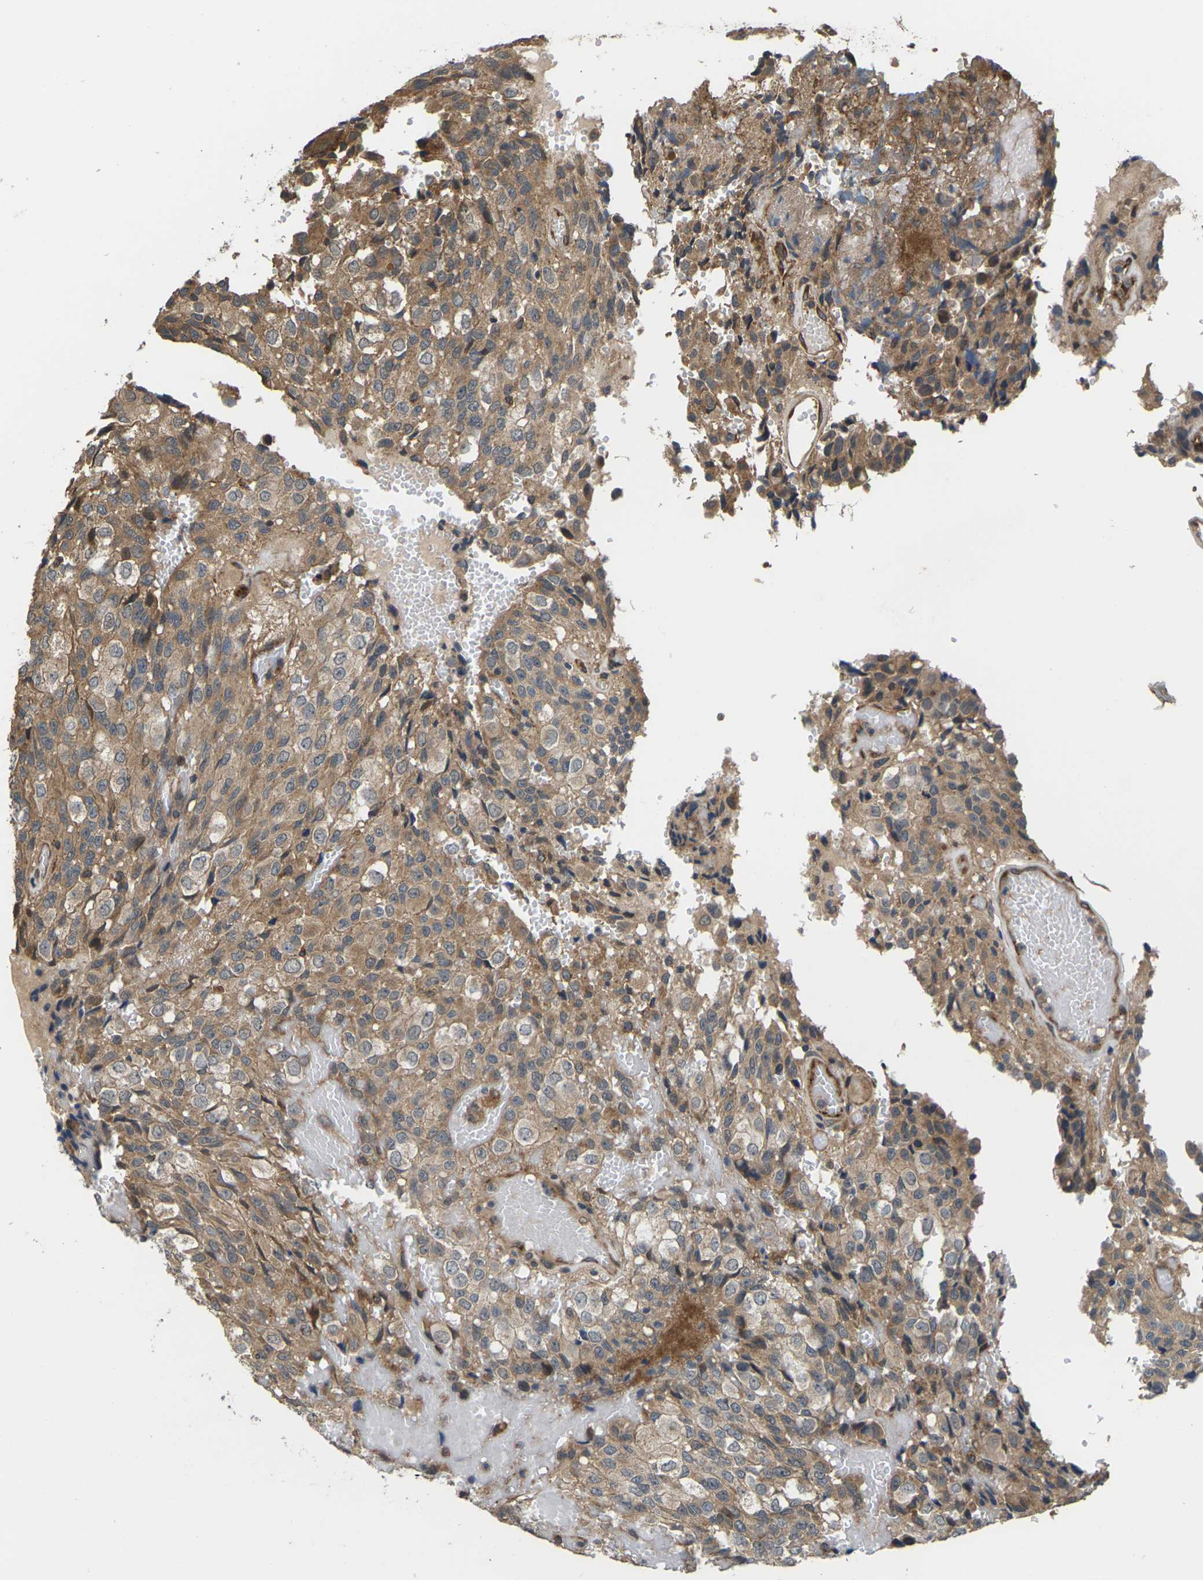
{"staining": {"intensity": "moderate", "quantity": ">75%", "location": "cytoplasmic/membranous"}, "tissue": "glioma", "cell_type": "Tumor cells", "image_type": "cancer", "snomed": [{"axis": "morphology", "description": "Glioma, malignant, High grade"}, {"axis": "topography", "description": "Brain"}], "caption": "The immunohistochemical stain labels moderate cytoplasmic/membranous positivity in tumor cells of malignant glioma (high-grade) tissue. (DAB IHC, brown staining for protein, blue staining for nuclei).", "gene": "NRAS", "patient": {"sex": "male", "age": 32}}